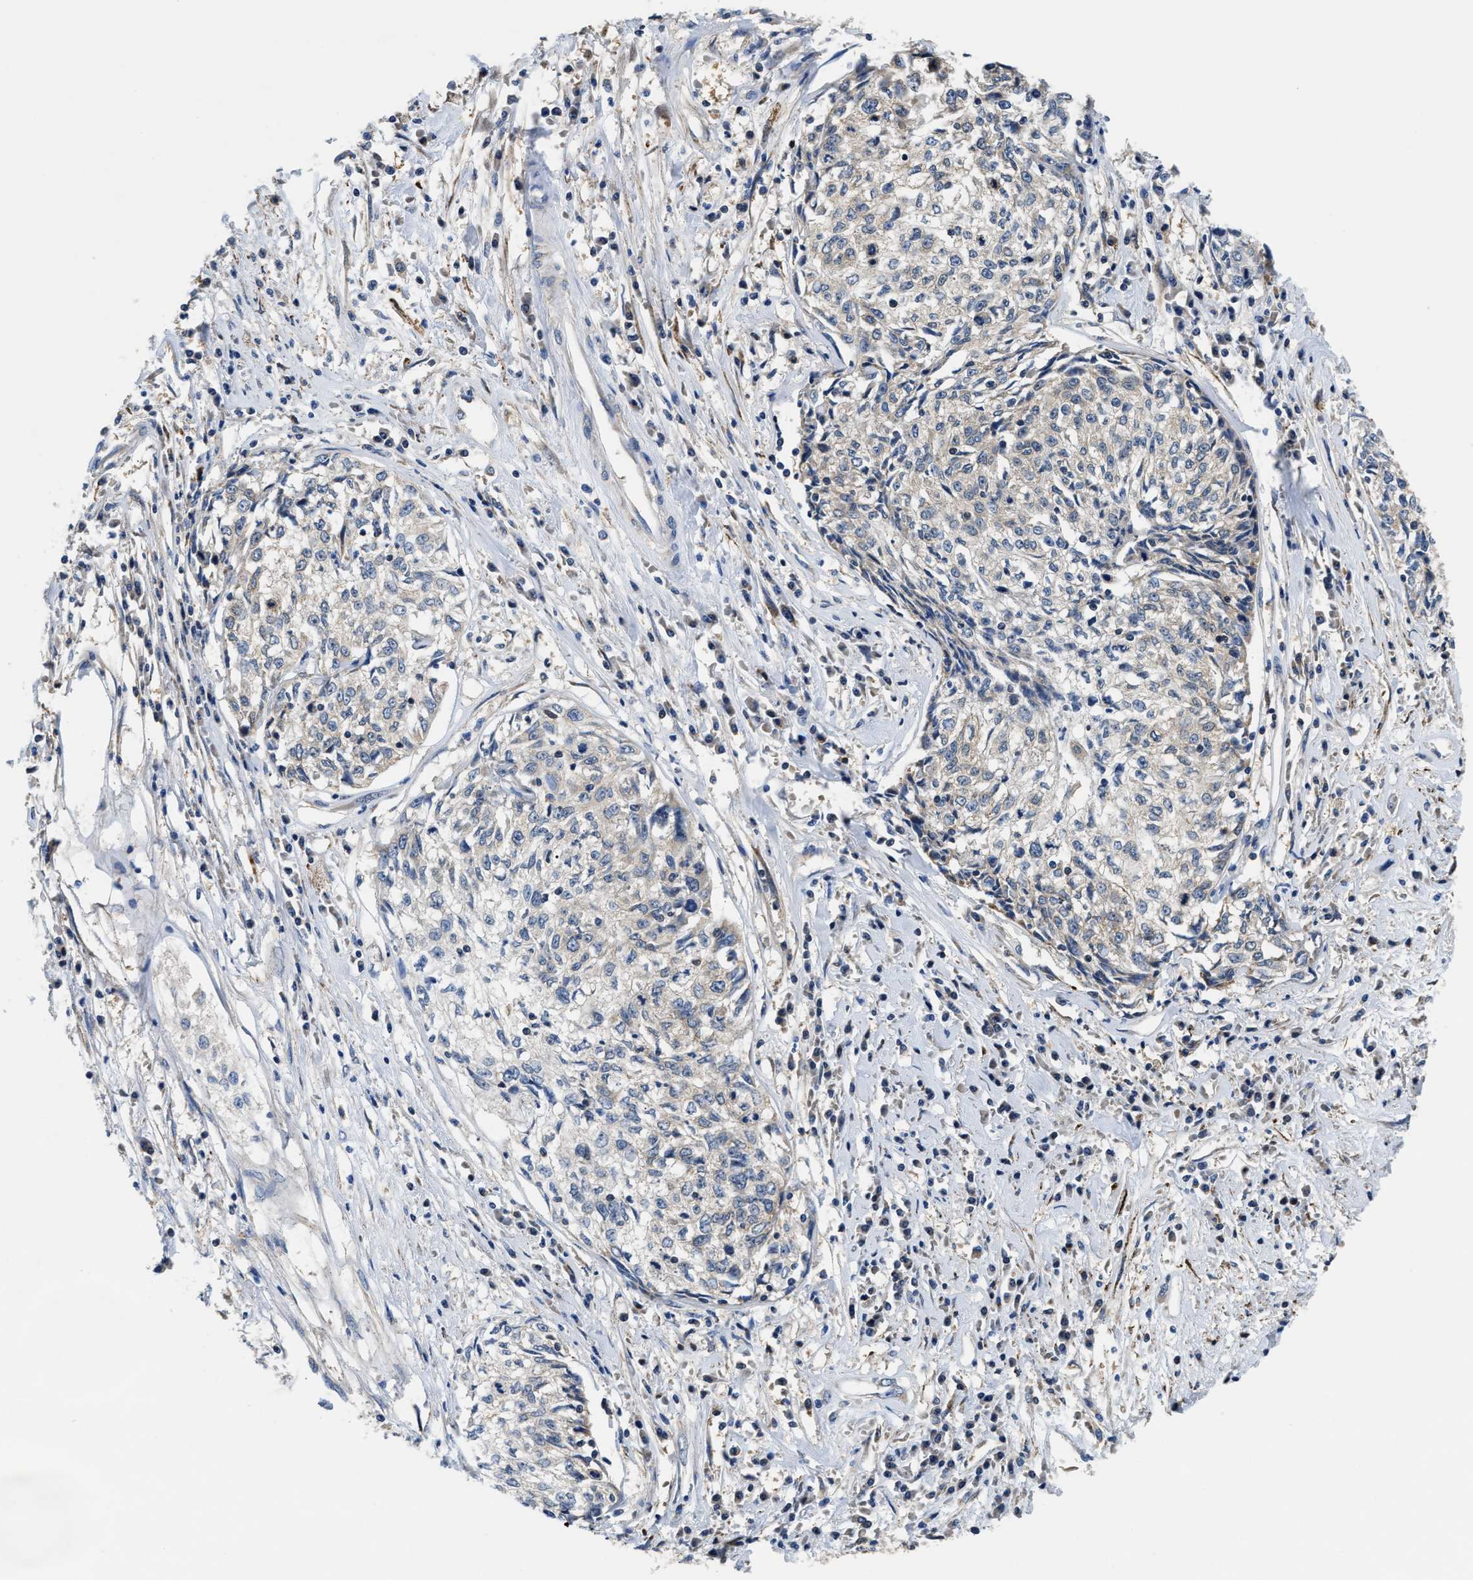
{"staining": {"intensity": "negative", "quantity": "none", "location": "none"}, "tissue": "cervical cancer", "cell_type": "Tumor cells", "image_type": "cancer", "snomed": [{"axis": "morphology", "description": "Squamous cell carcinoma, NOS"}, {"axis": "topography", "description": "Cervix"}], "caption": "Tumor cells are negative for brown protein staining in squamous cell carcinoma (cervical). (DAB (3,3'-diaminobenzidine) immunohistochemistry (IHC) with hematoxylin counter stain).", "gene": "CCM2", "patient": {"sex": "female", "age": 57}}